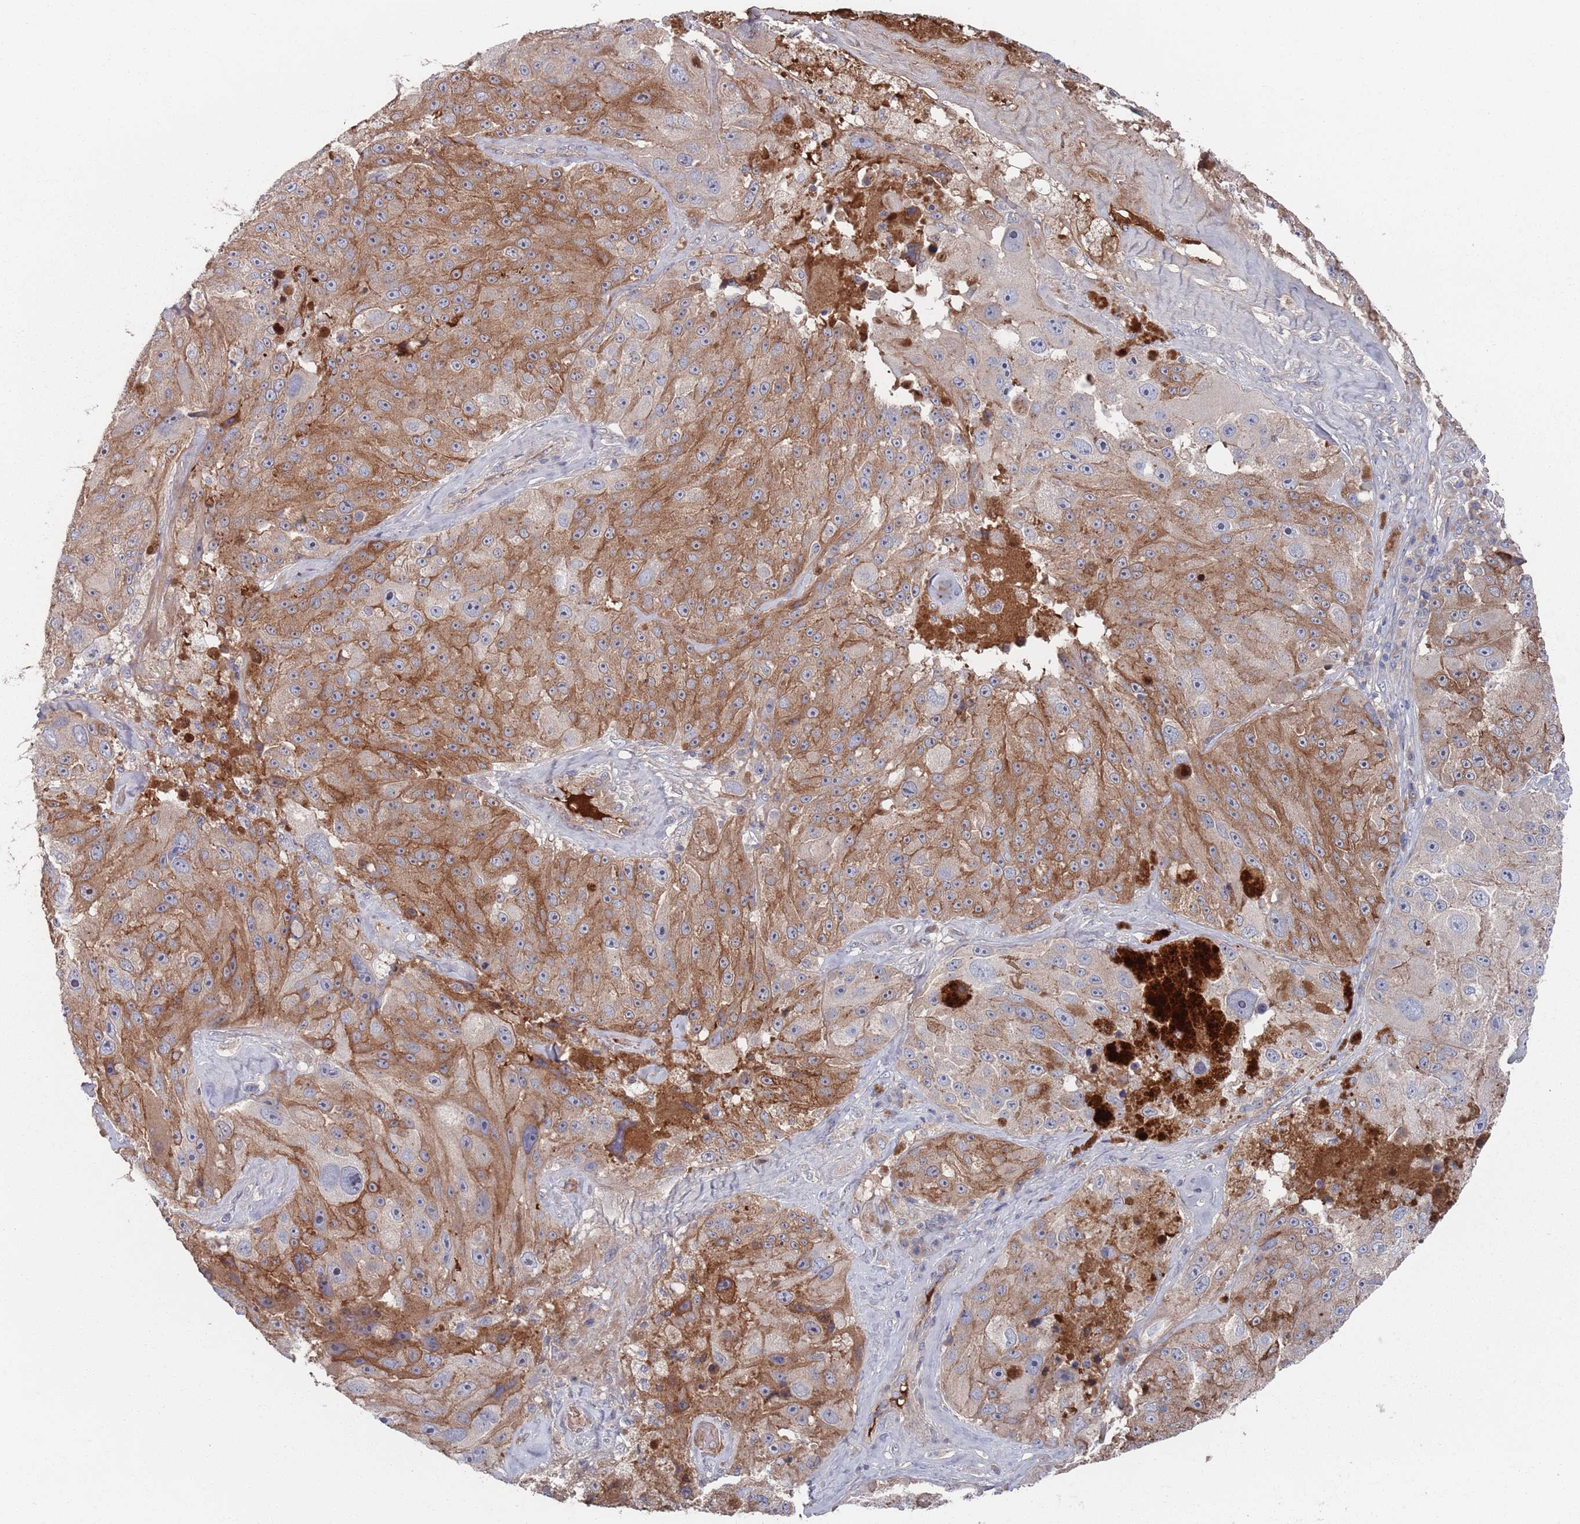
{"staining": {"intensity": "moderate", "quantity": ">75%", "location": "cytoplasmic/membranous"}, "tissue": "melanoma", "cell_type": "Tumor cells", "image_type": "cancer", "snomed": [{"axis": "morphology", "description": "Malignant melanoma, Metastatic site"}, {"axis": "topography", "description": "Lymph node"}], "caption": "High-power microscopy captured an IHC histopathology image of malignant melanoma (metastatic site), revealing moderate cytoplasmic/membranous expression in about >75% of tumor cells.", "gene": "PLEKHA4", "patient": {"sex": "male", "age": 62}}